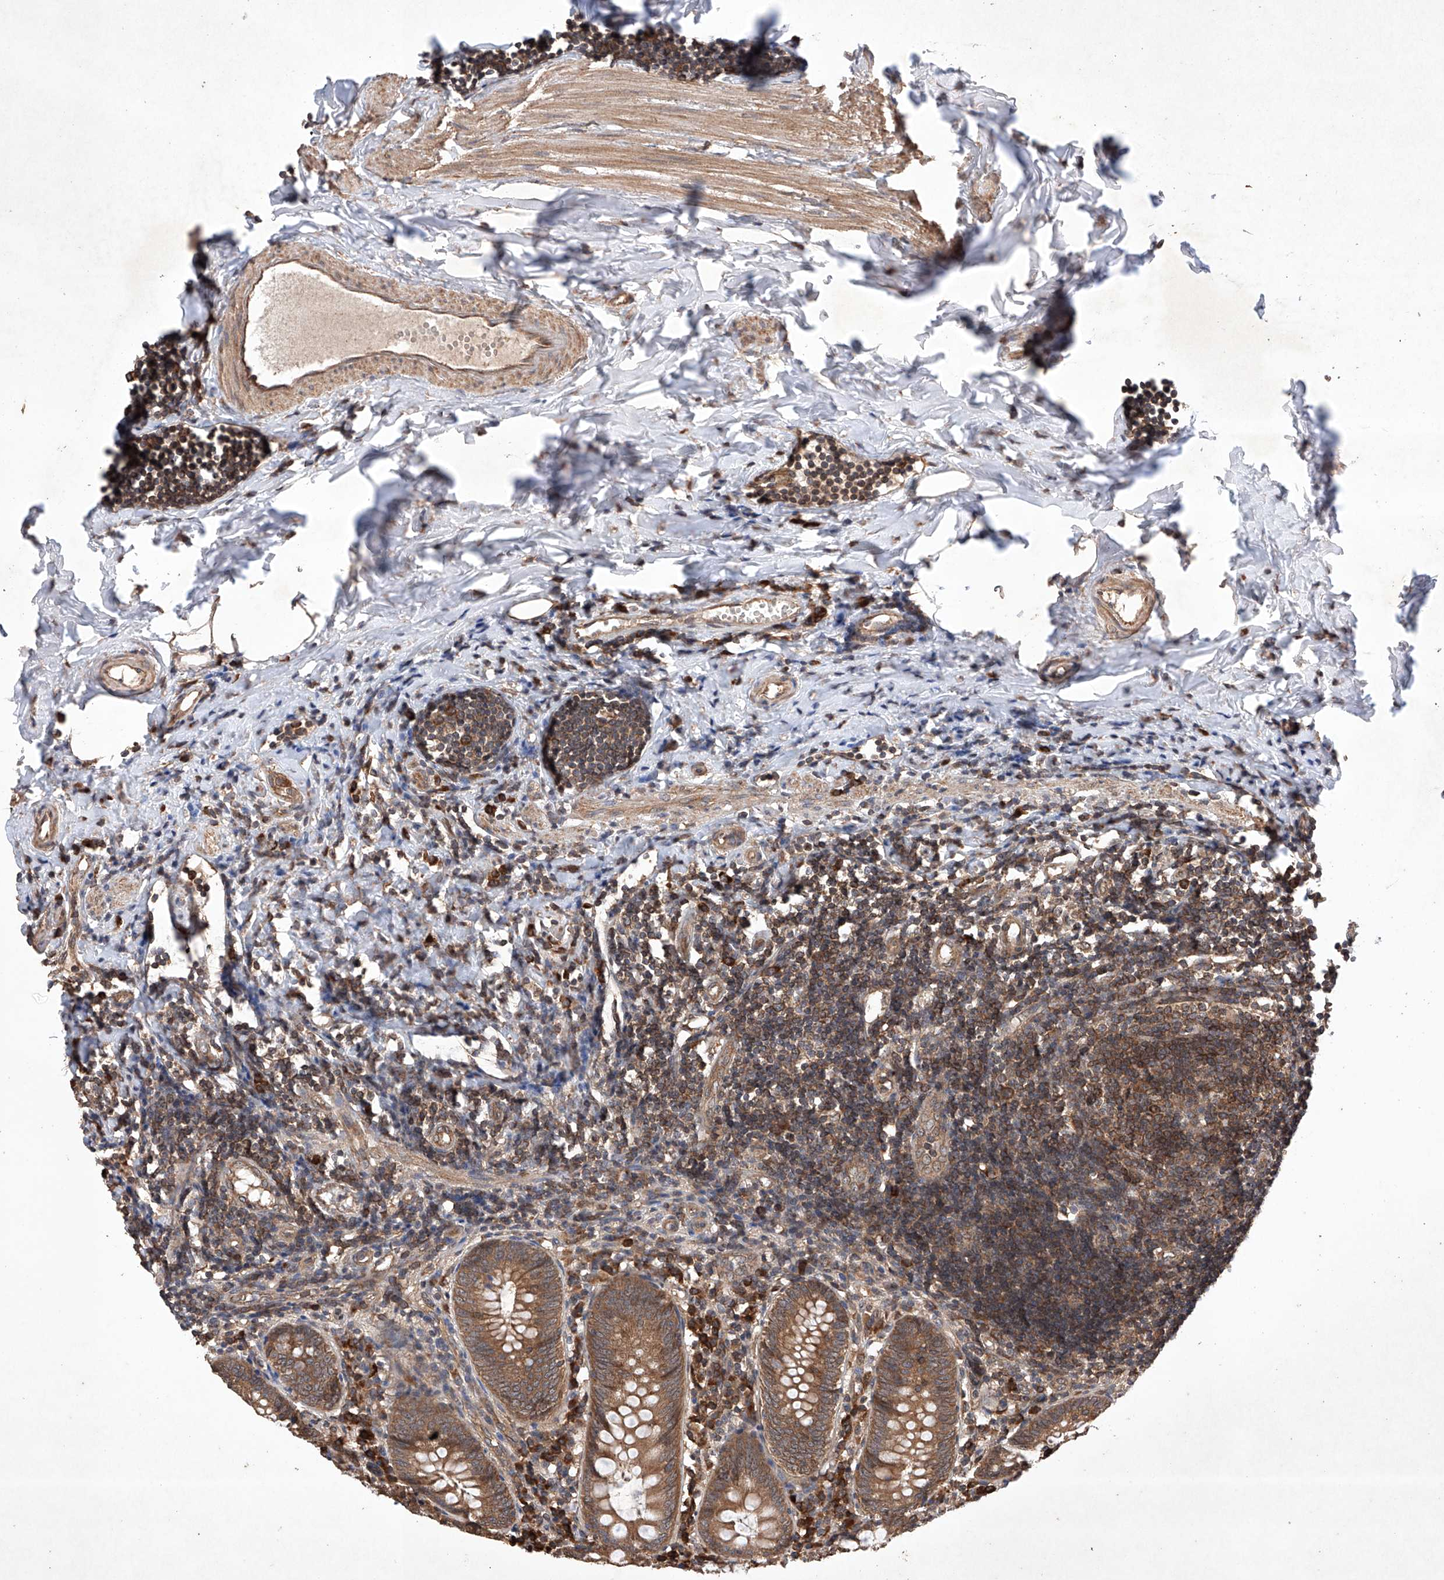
{"staining": {"intensity": "moderate", "quantity": ">75%", "location": "cytoplasmic/membranous"}, "tissue": "appendix", "cell_type": "Glandular cells", "image_type": "normal", "snomed": [{"axis": "morphology", "description": "Normal tissue, NOS"}, {"axis": "topography", "description": "Appendix"}], "caption": "Immunohistochemistry (DAB) staining of benign human appendix exhibits moderate cytoplasmic/membranous protein staining in about >75% of glandular cells. (DAB = brown stain, brightfield microscopy at high magnification).", "gene": "LURAP1", "patient": {"sex": "female", "age": 54}}